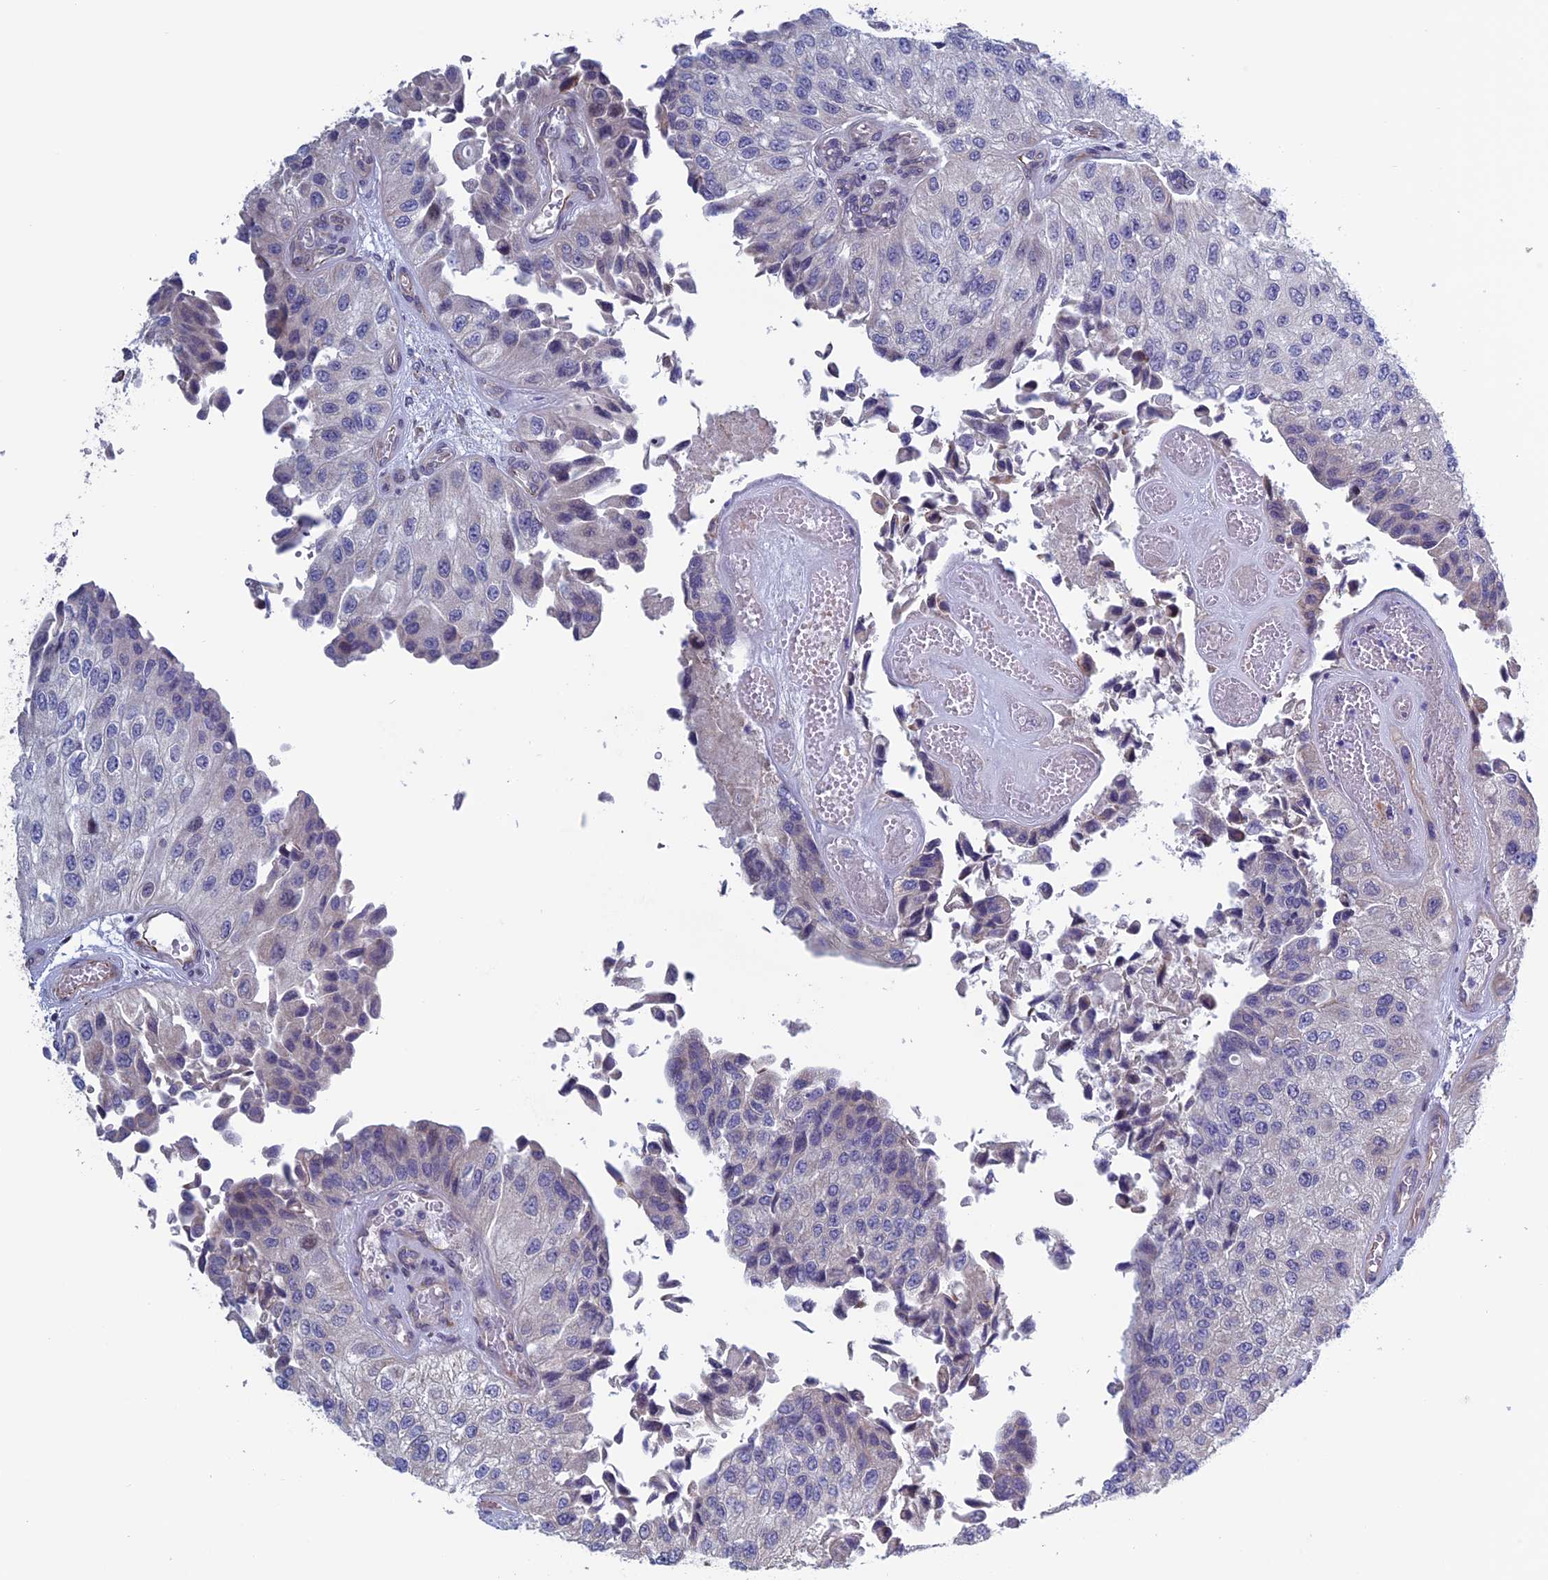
{"staining": {"intensity": "negative", "quantity": "none", "location": "none"}, "tissue": "urothelial cancer", "cell_type": "Tumor cells", "image_type": "cancer", "snomed": [{"axis": "morphology", "description": "Urothelial carcinoma, High grade"}, {"axis": "topography", "description": "Kidney"}, {"axis": "topography", "description": "Urinary bladder"}], "caption": "Image shows no protein expression in tumor cells of urothelial carcinoma (high-grade) tissue. (Stains: DAB (3,3'-diaminobenzidine) IHC with hematoxylin counter stain, Microscopy: brightfield microscopy at high magnification).", "gene": "BCL2L10", "patient": {"sex": "male", "age": 77}}